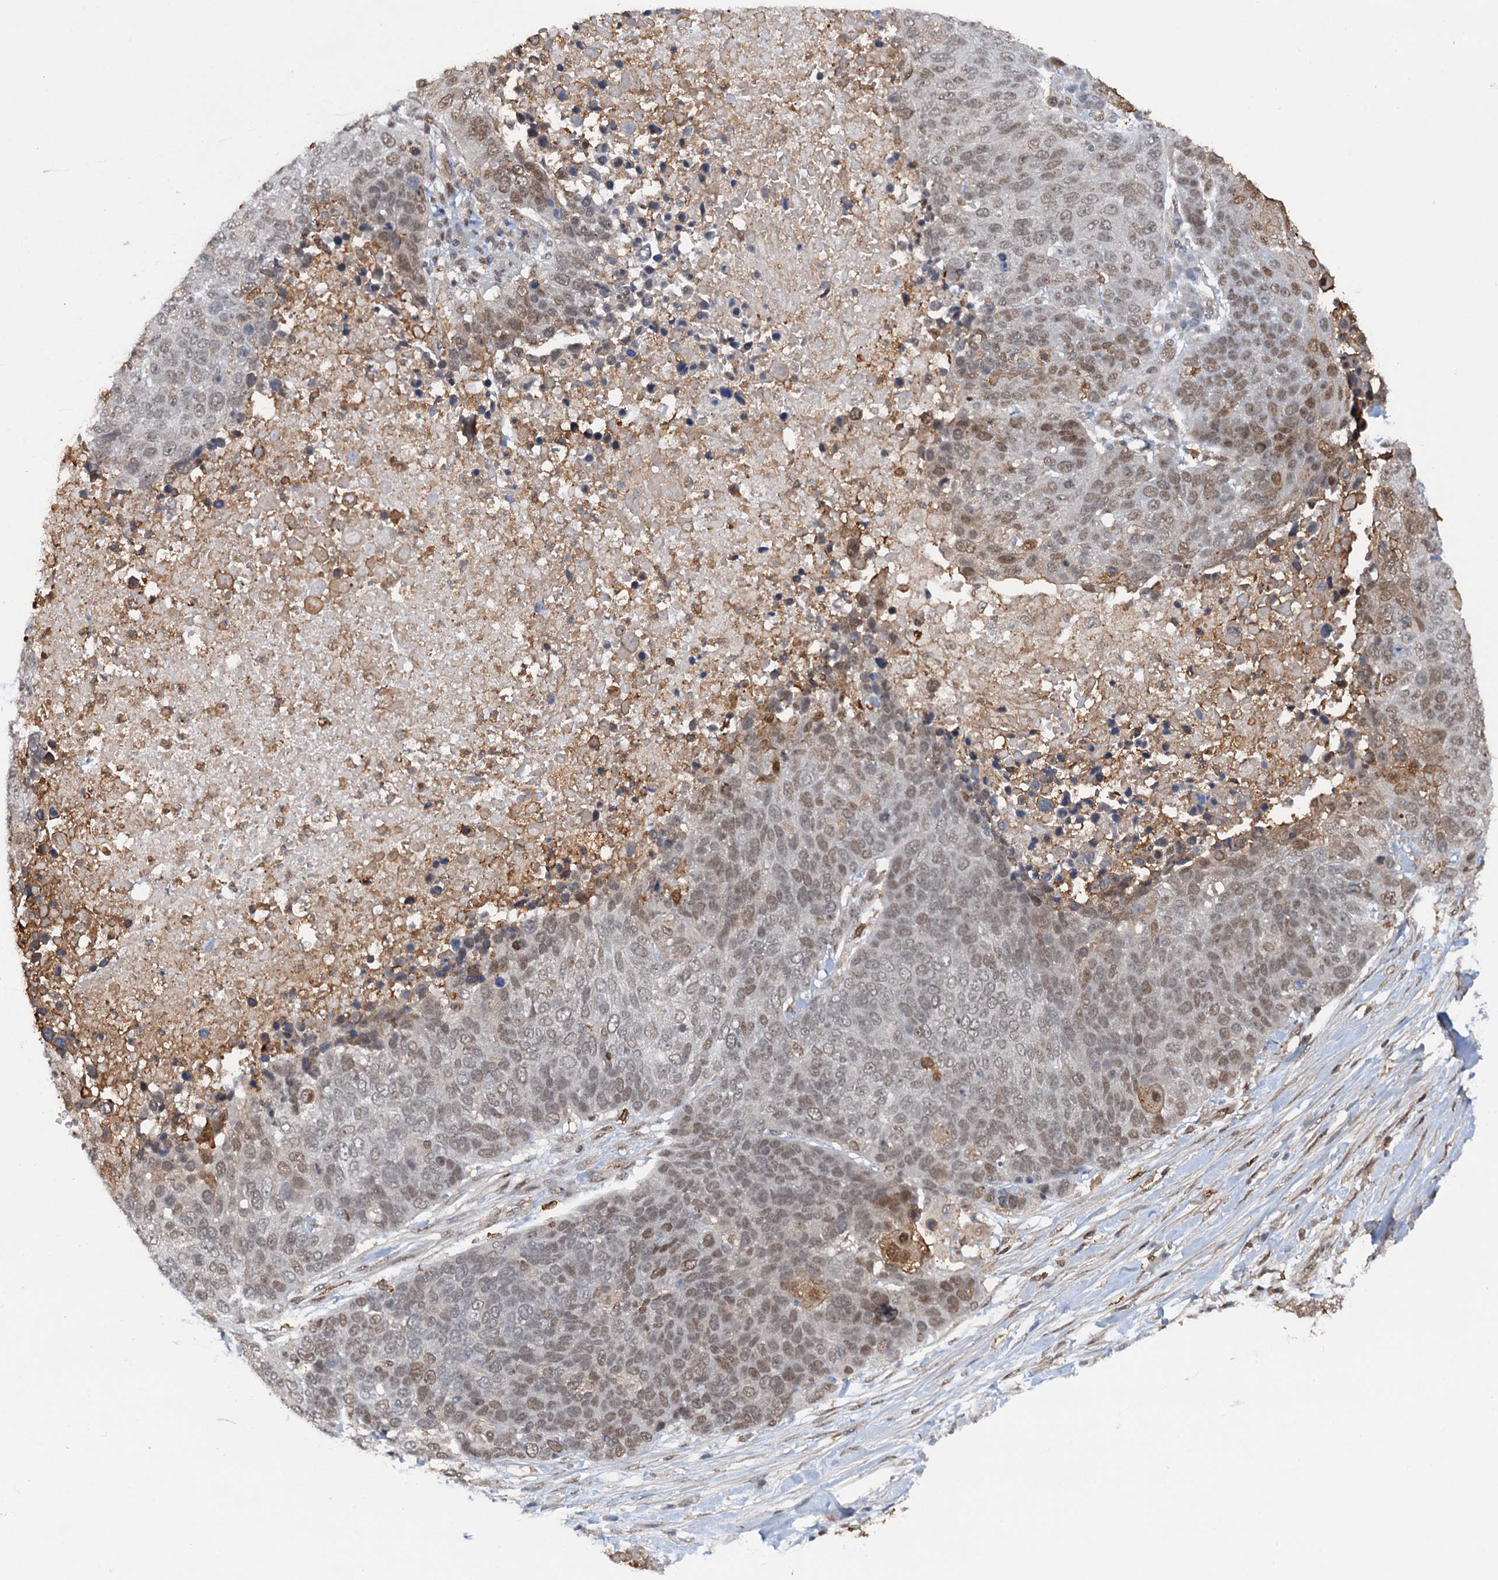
{"staining": {"intensity": "moderate", "quantity": "25%-75%", "location": "nuclear"}, "tissue": "lung cancer", "cell_type": "Tumor cells", "image_type": "cancer", "snomed": [{"axis": "morphology", "description": "Normal tissue, NOS"}, {"axis": "morphology", "description": "Squamous cell carcinoma, NOS"}, {"axis": "topography", "description": "Lymph node"}, {"axis": "topography", "description": "Lung"}], "caption": "High-magnification brightfield microscopy of lung cancer (squamous cell carcinoma) stained with DAB (3,3'-diaminobenzidine) (brown) and counterstained with hematoxylin (blue). tumor cells exhibit moderate nuclear staining is seen in approximately25%-75% of cells.", "gene": "ZNF609", "patient": {"sex": "male", "age": 66}}